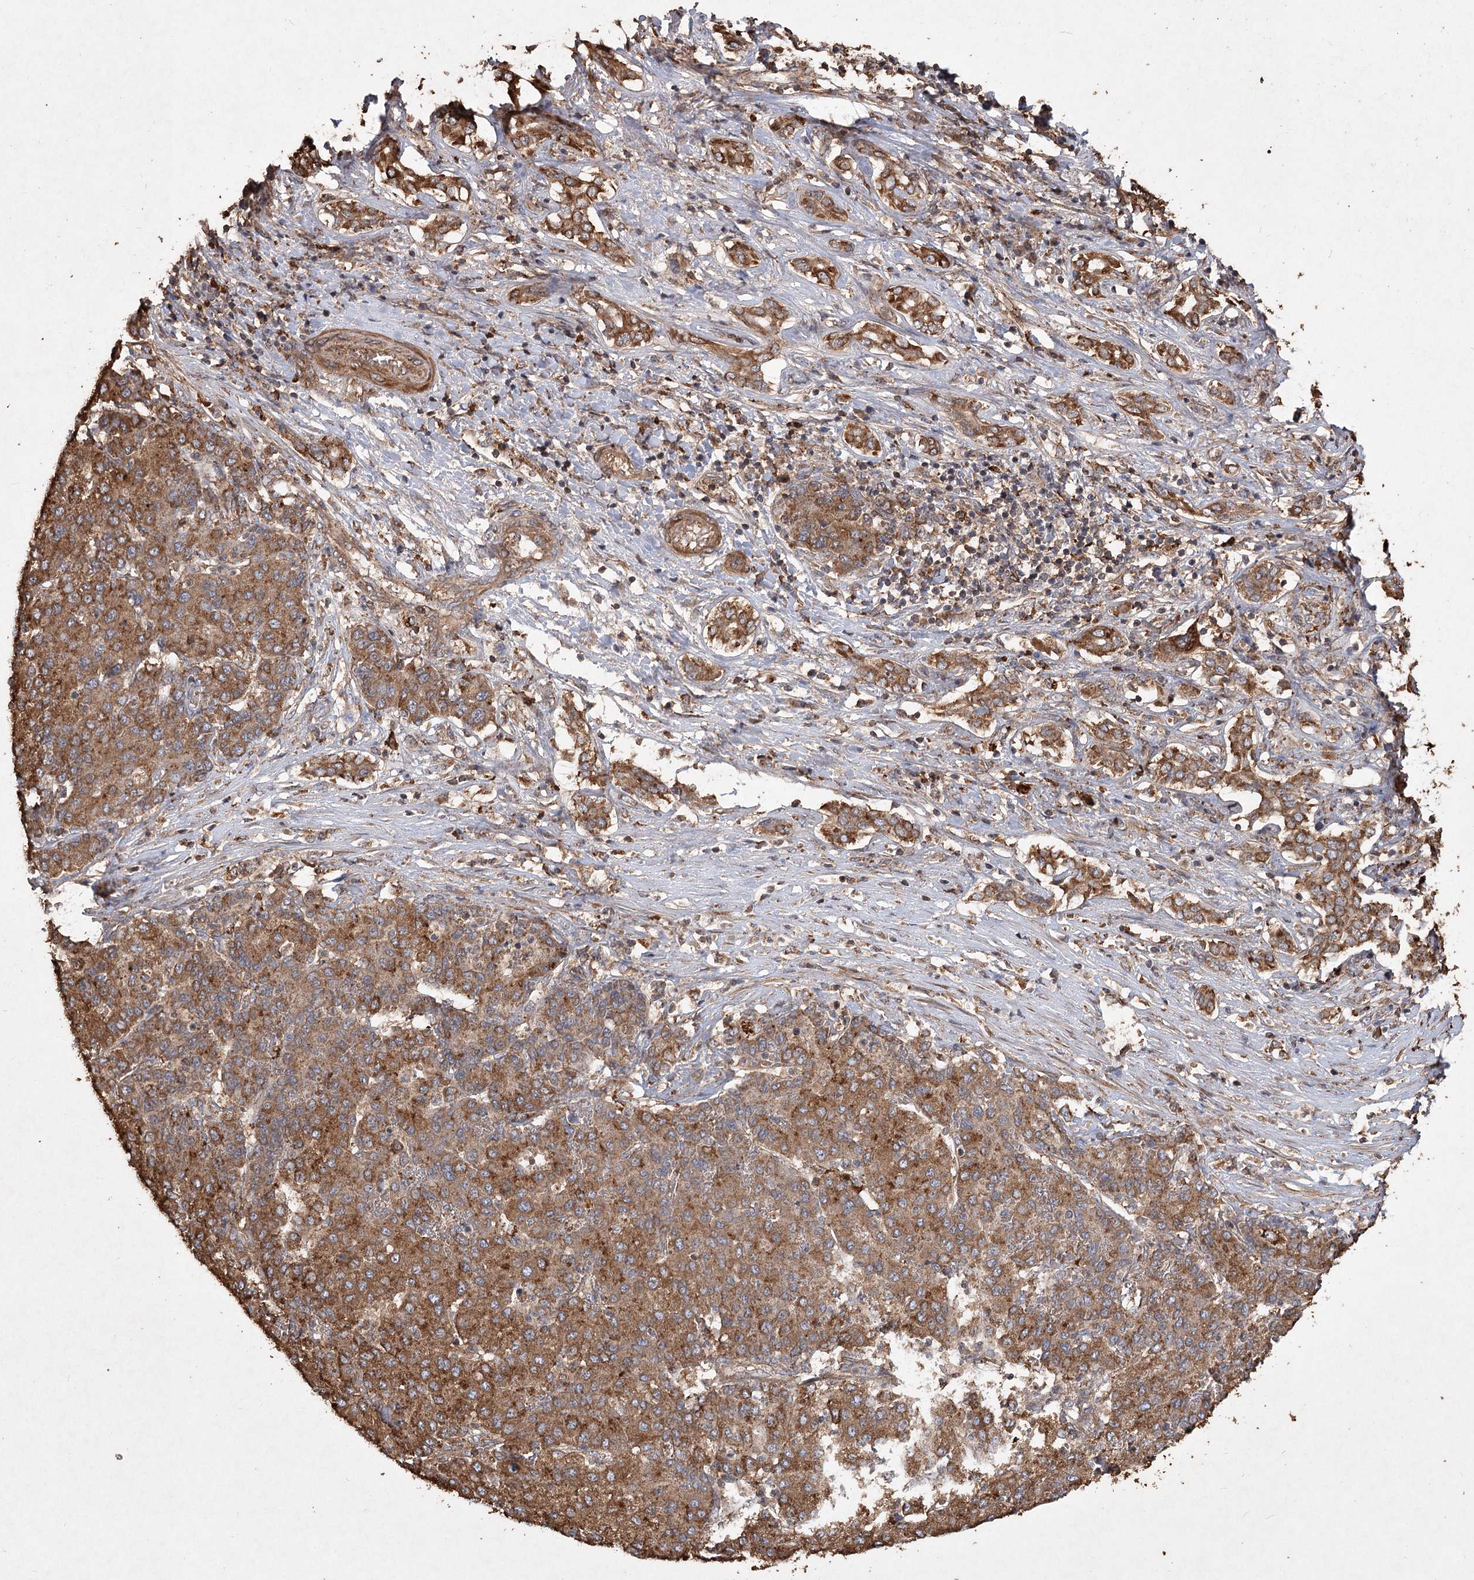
{"staining": {"intensity": "moderate", "quantity": ">75%", "location": "cytoplasmic/membranous"}, "tissue": "liver cancer", "cell_type": "Tumor cells", "image_type": "cancer", "snomed": [{"axis": "morphology", "description": "Carcinoma, Hepatocellular, NOS"}, {"axis": "topography", "description": "Liver"}], "caption": "Tumor cells display medium levels of moderate cytoplasmic/membranous positivity in about >75% of cells in human liver hepatocellular carcinoma.", "gene": "PIK3C2A", "patient": {"sex": "male", "age": 65}}